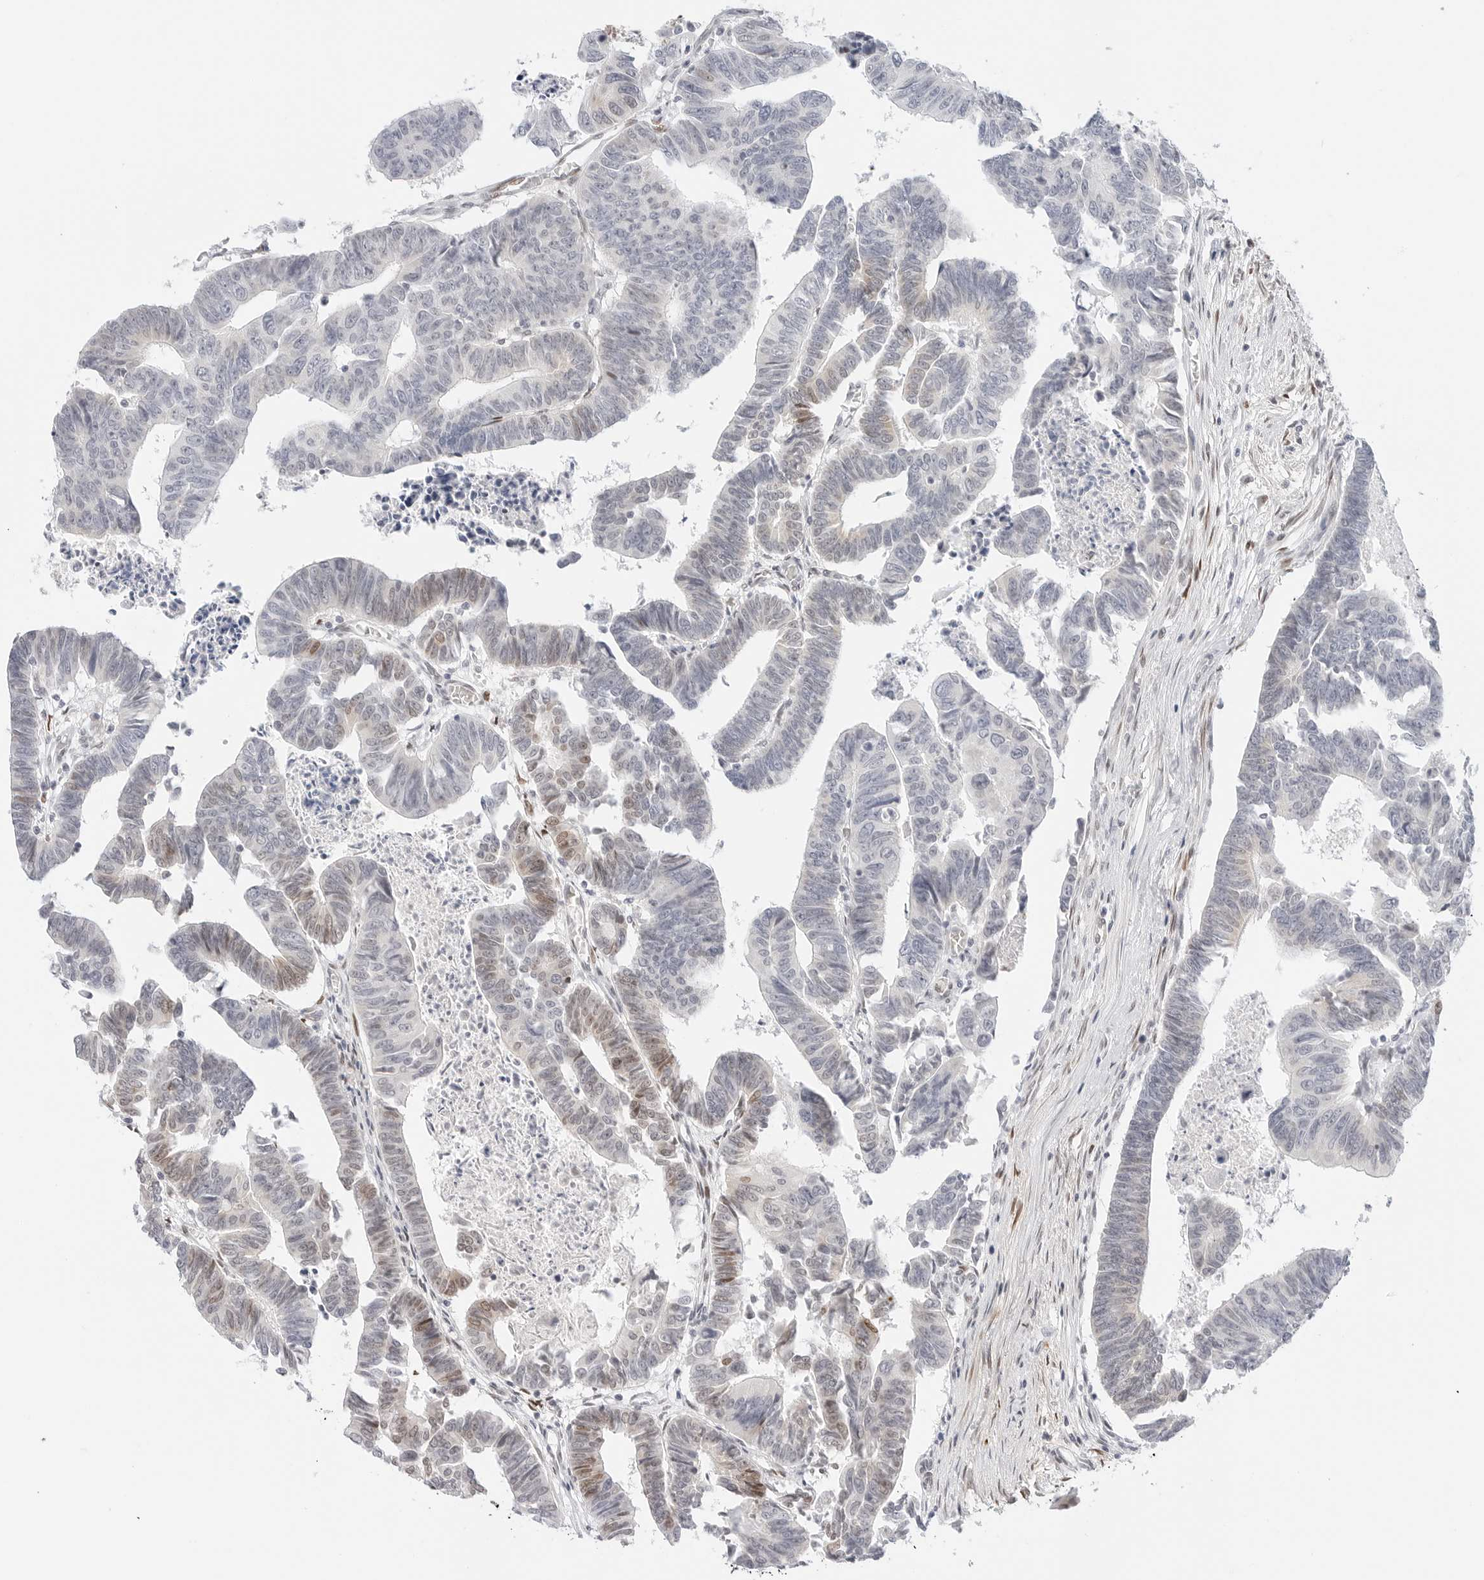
{"staining": {"intensity": "weak", "quantity": "<25%", "location": "nuclear"}, "tissue": "colorectal cancer", "cell_type": "Tumor cells", "image_type": "cancer", "snomed": [{"axis": "morphology", "description": "Adenocarcinoma, NOS"}, {"axis": "topography", "description": "Rectum"}], "caption": "Immunohistochemistry of human colorectal cancer (adenocarcinoma) exhibits no positivity in tumor cells. The staining is performed using DAB brown chromogen with nuclei counter-stained in using hematoxylin.", "gene": "SPIDR", "patient": {"sex": "female", "age": 65}}